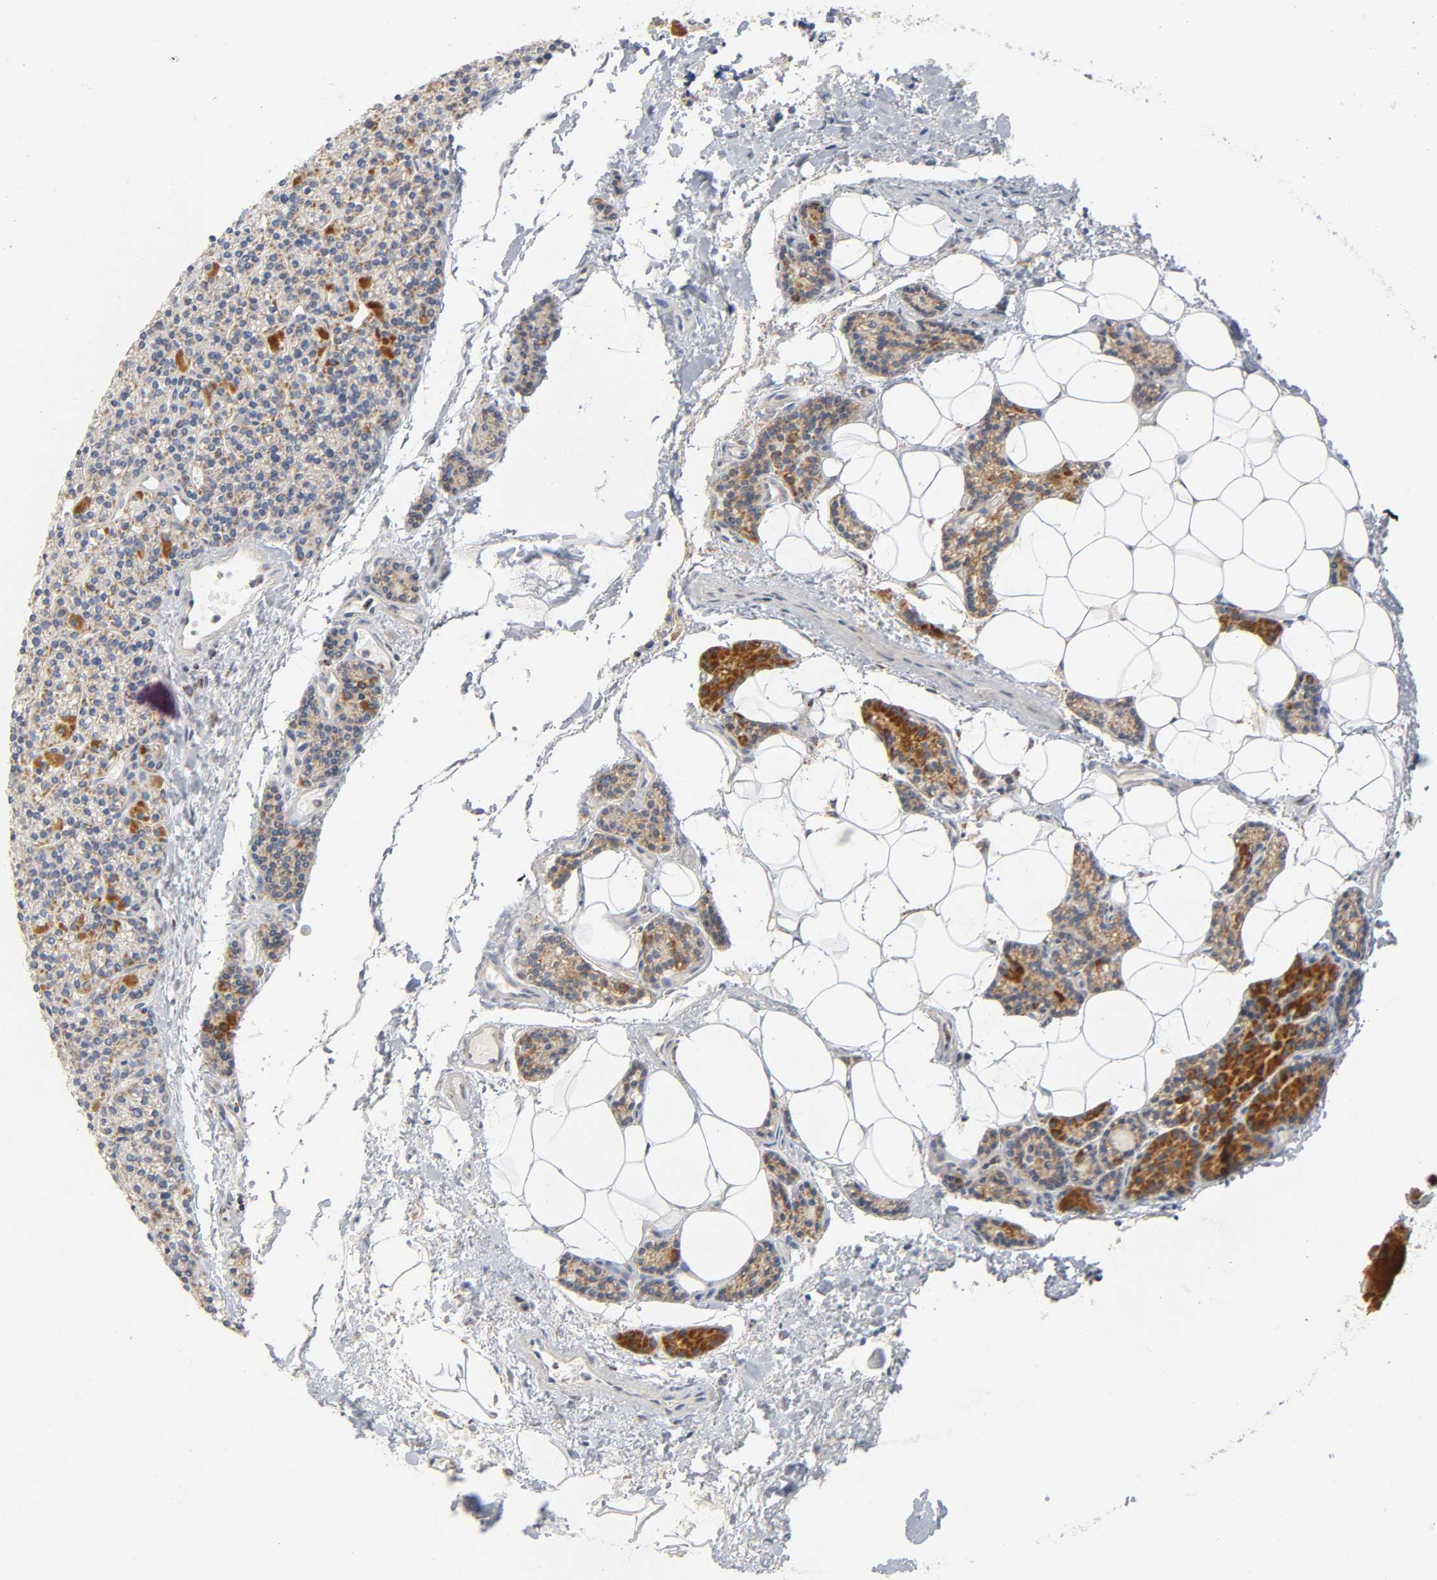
{"staining": {"intensity": "moderate", "quantity": ">75%", "location": "cytoplasmic/membranous"}, "tissue": "parathyroid gland", "cell_type": "Glandular cells", "image_type": "normal", "snomed": [{"axis": "morphology", "description": "Normal tissue, NOS"}, {"axis": "topography", "description": "Parathyroid gland"}], "caption": "Immunohistochemical staining of normal parathyroid gland exhibits medium levels of moderate cytoplasmic/membranous positivity in approximately >75% of glandular cells. The staining was performed using DAB (3,3'-diaminobenzidine), with brown indicating positive protein expression. Nuclei are stained blue with hematoxylin.", "gene": "BAK1", "patient": {"sex": "female", "age": 50}}